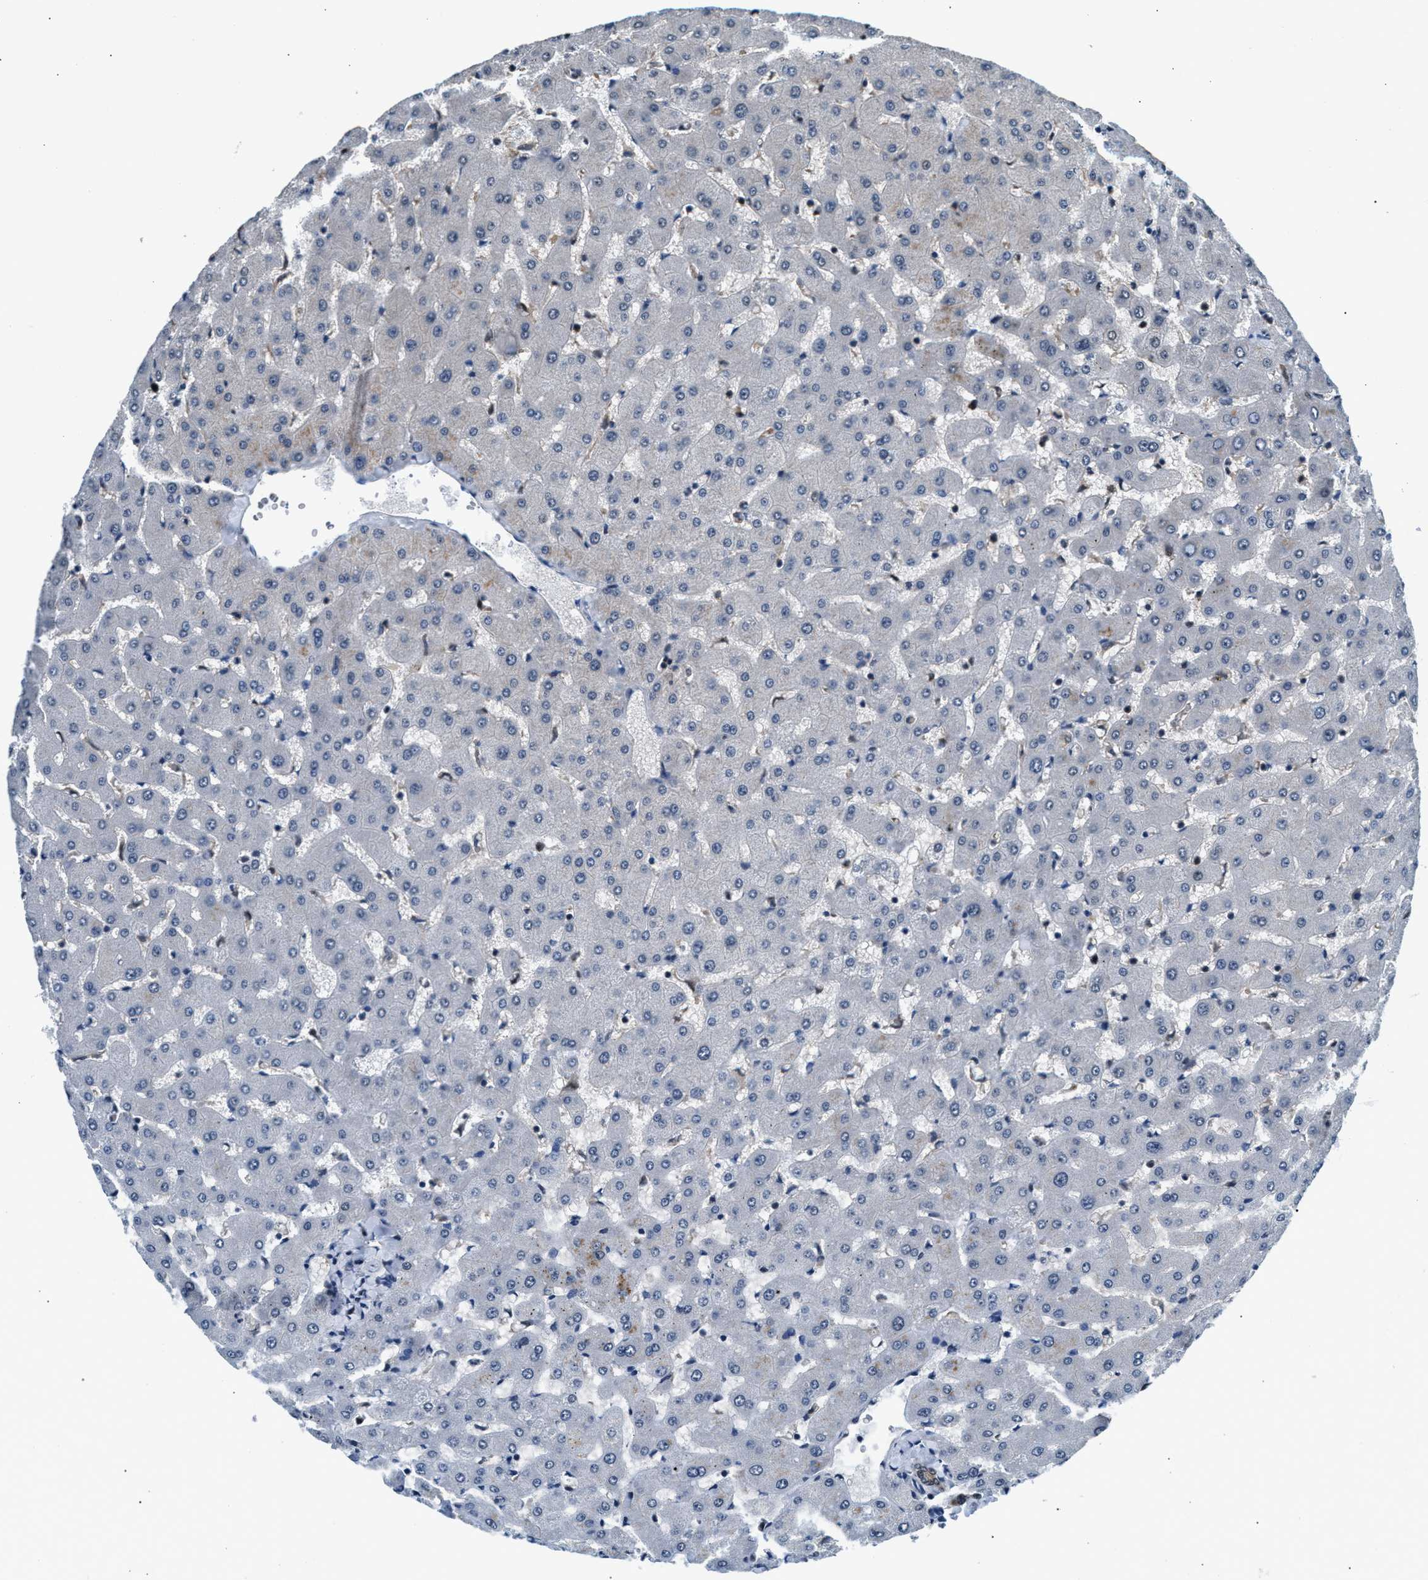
{"staining": {"intensity": "weak", "quantity": "25%-75%", "location": "cytoplasmic/membranous"}, "tissue": "liver", "cell_type": "Cholangiocytes", "image_type": "normal", "snomed": [{"axis": "morphology", "description": "Normal tissue, NOS"}, {"axis": "topography", "description": "Liver"}], "caption": "Immunohistochemistry (IHC) photomicrograph of benign liver: human liver stained using immunohistochemistry displays low levels of weak protein expression localized specifically in the cytoplasmic/membranous of cholangiocytes, appearing as a cytoplasmic/membranous brown color.", "gene": "RBM33", "patient": {"sex": "female", "age": 63}}